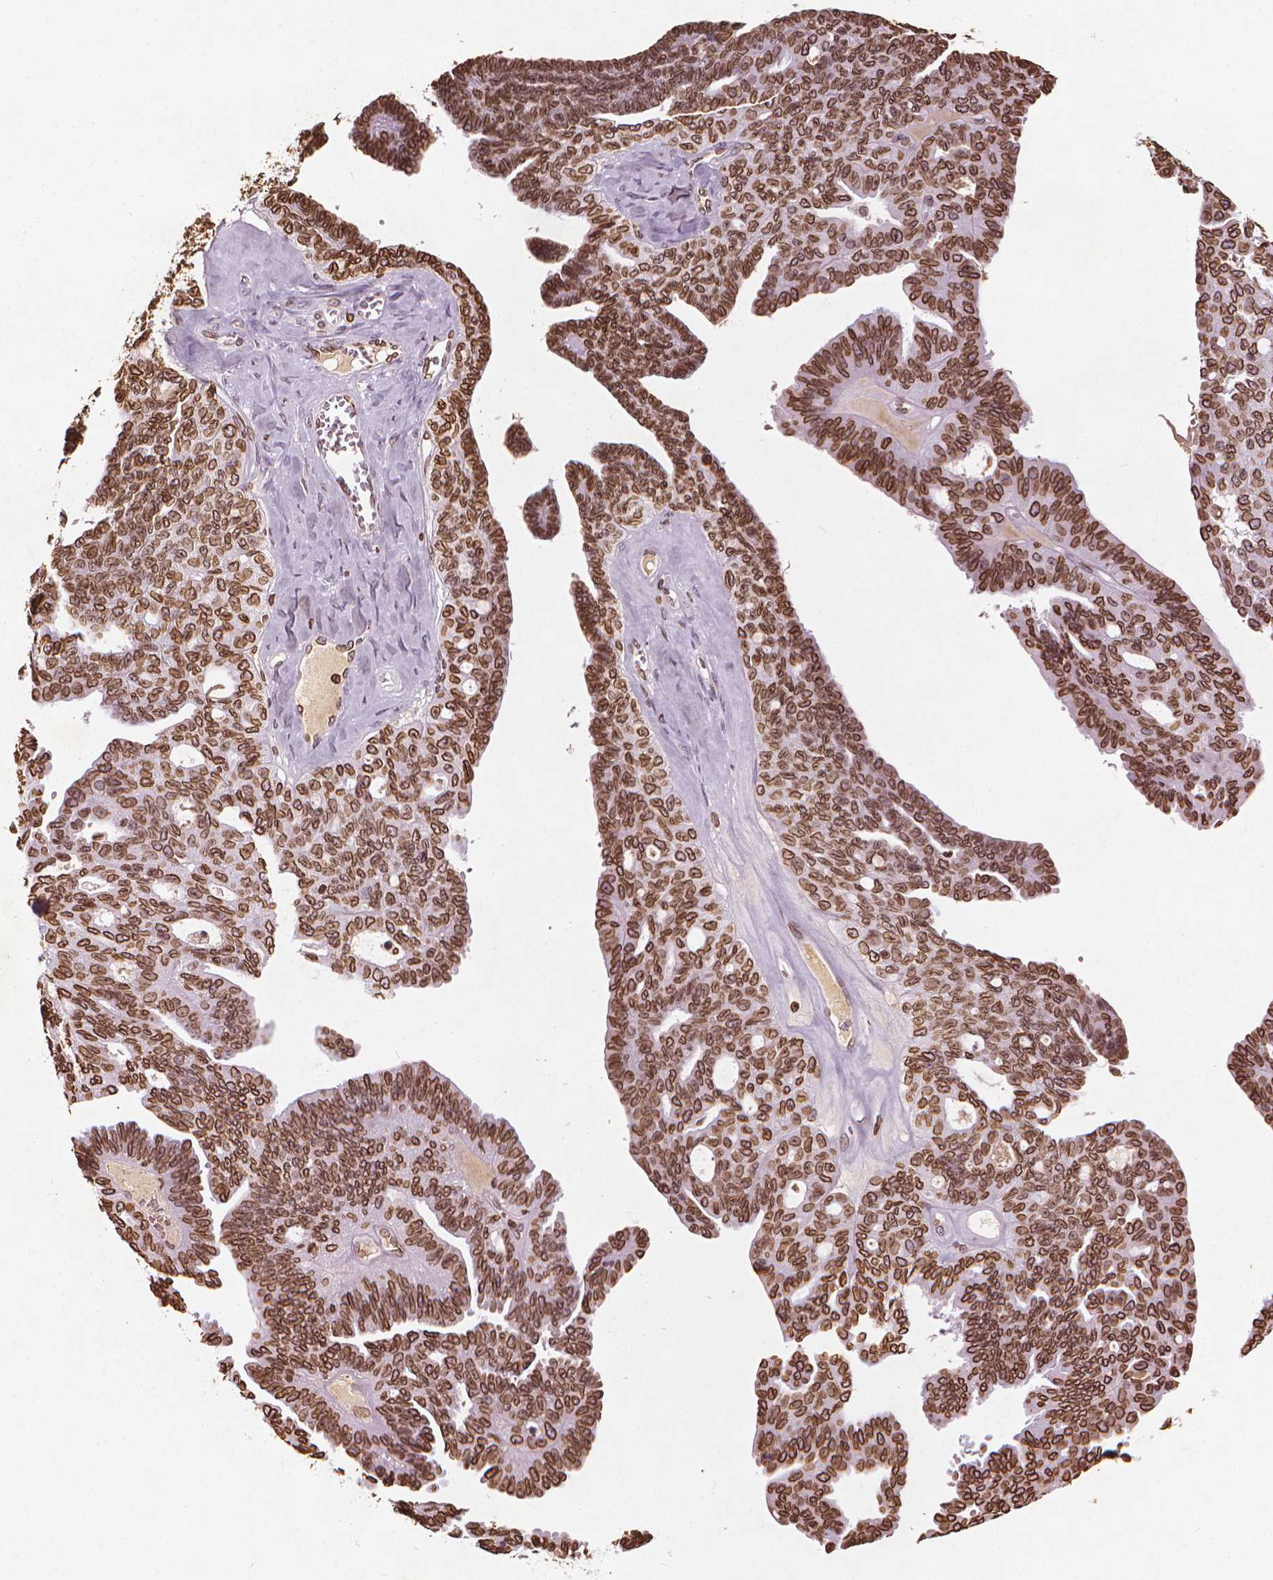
{"staining": {"intensity": "strong", "quantity": ">75%", "location": "cytoplasmic/membranous,nuclear"}, "tissue": "ovarian cancer", "cell_type": "Tumor cells", "image_type": "cancer", "snomed": [{"axis": "morphology", "description": "Cystadenocarcinoma, serous, NOS"}, {"axis": "topography", "description": "Ovary"}], "caption": "Strong cytoplasmic/membranous and nuclear staining for a protein is identified in about >75% of tumor cells of ovarian cancer (serous cystadenocarcinoma) using IHC.", "gene": "LMNB1", "patient": {"sex": "female", "age": 71}}